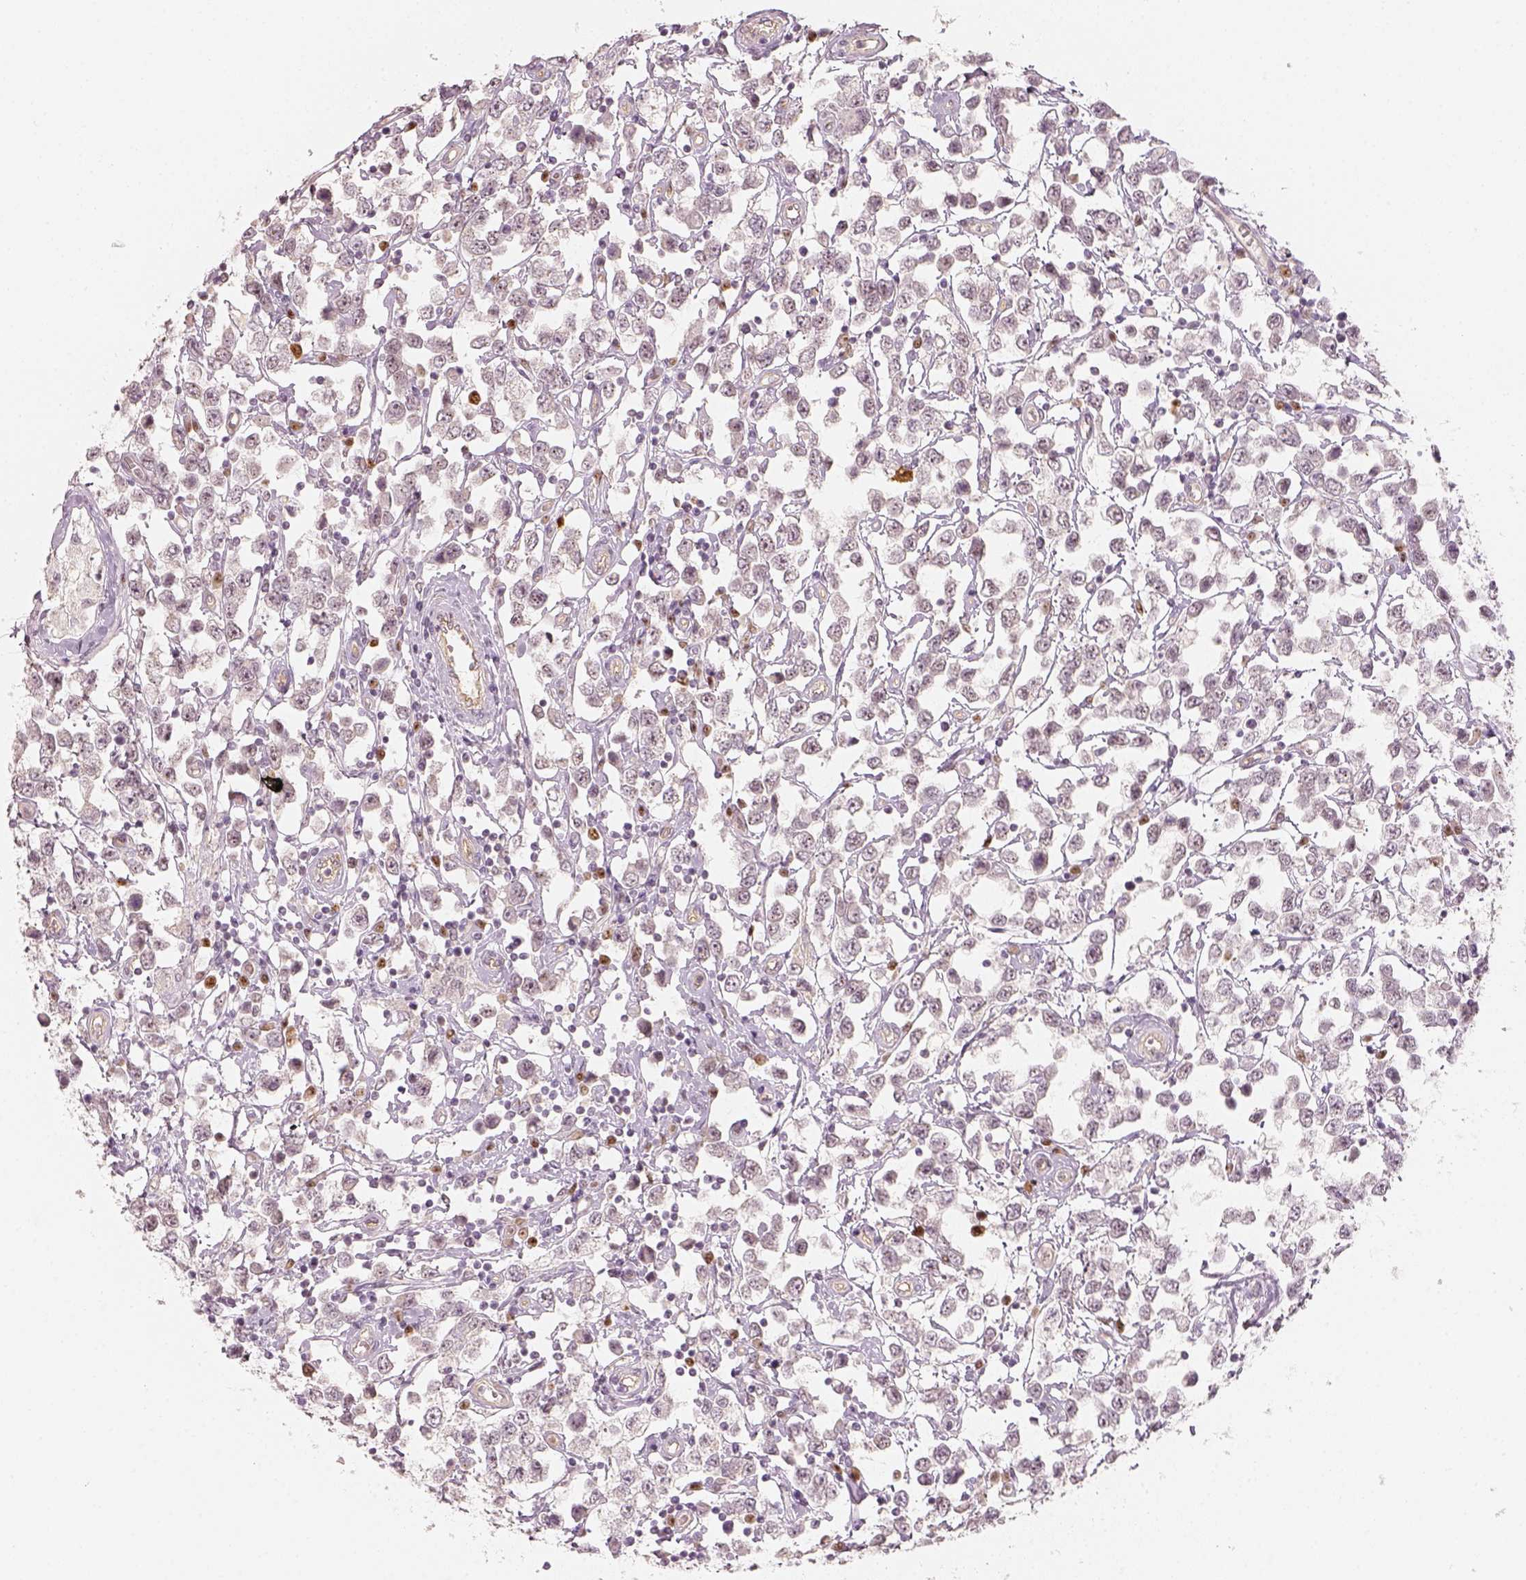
{"staining": {"intensity": "negative", "quantity": "none", "location": "none"}, "tissue": "testis cancer", "cell_type": "Tumor cells", "image_type": "cancer", "snomed": [{"axis": "morphology", "description": "Seminoma, NOS"}, {"axis": "topography", "description": "Testis"}], "caption": "Human seminoma (testis) stained for a protein using immunohistochemistry (IHC) shows no expression in tumor cells.", "gene": "EAF2", "patient": {"sex": "male", "age": 34}}